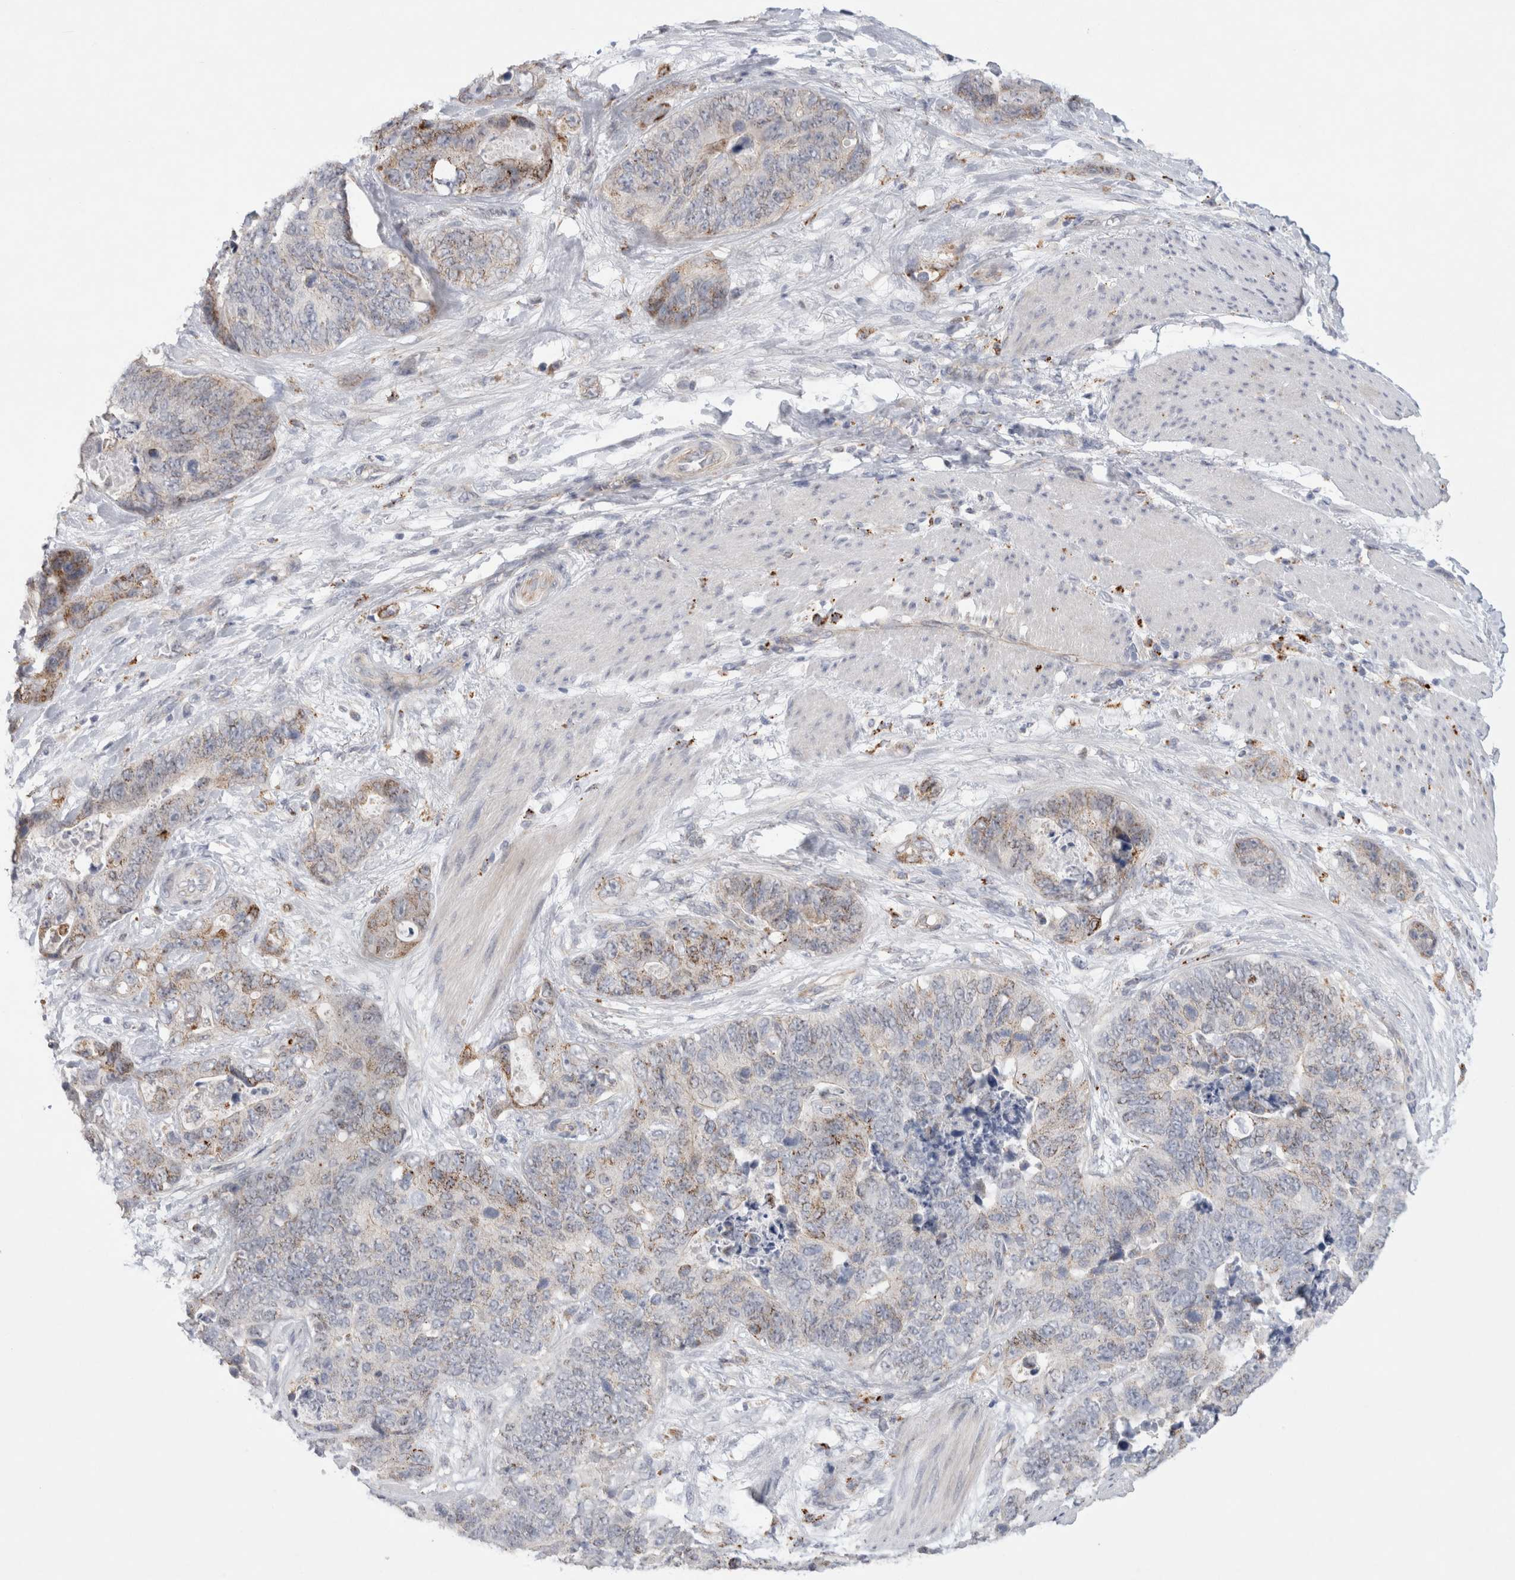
{"staining": {"intensity": "weak", "quantity": "<25%", "location": "cytoplasmic/membranous"}, "tissue": "stomach cancer", "cell_type": "Tumor cells", "image_type": "cancer", "snomed": [{"axis": "morphology", "description": "Normal tissue, NOS"}, {"axis": "morphology", "description": "Adenocarcinoma, NOS"}, {"axis": "topography", "description": "Stomach"}], "caption": "IHC micrograph of human stomach cancer stained for a protein (brown), which demonstrates no positivity in tumor cells.", "gene": "GAA", "patient": {"sex": "female", "age": 89}}